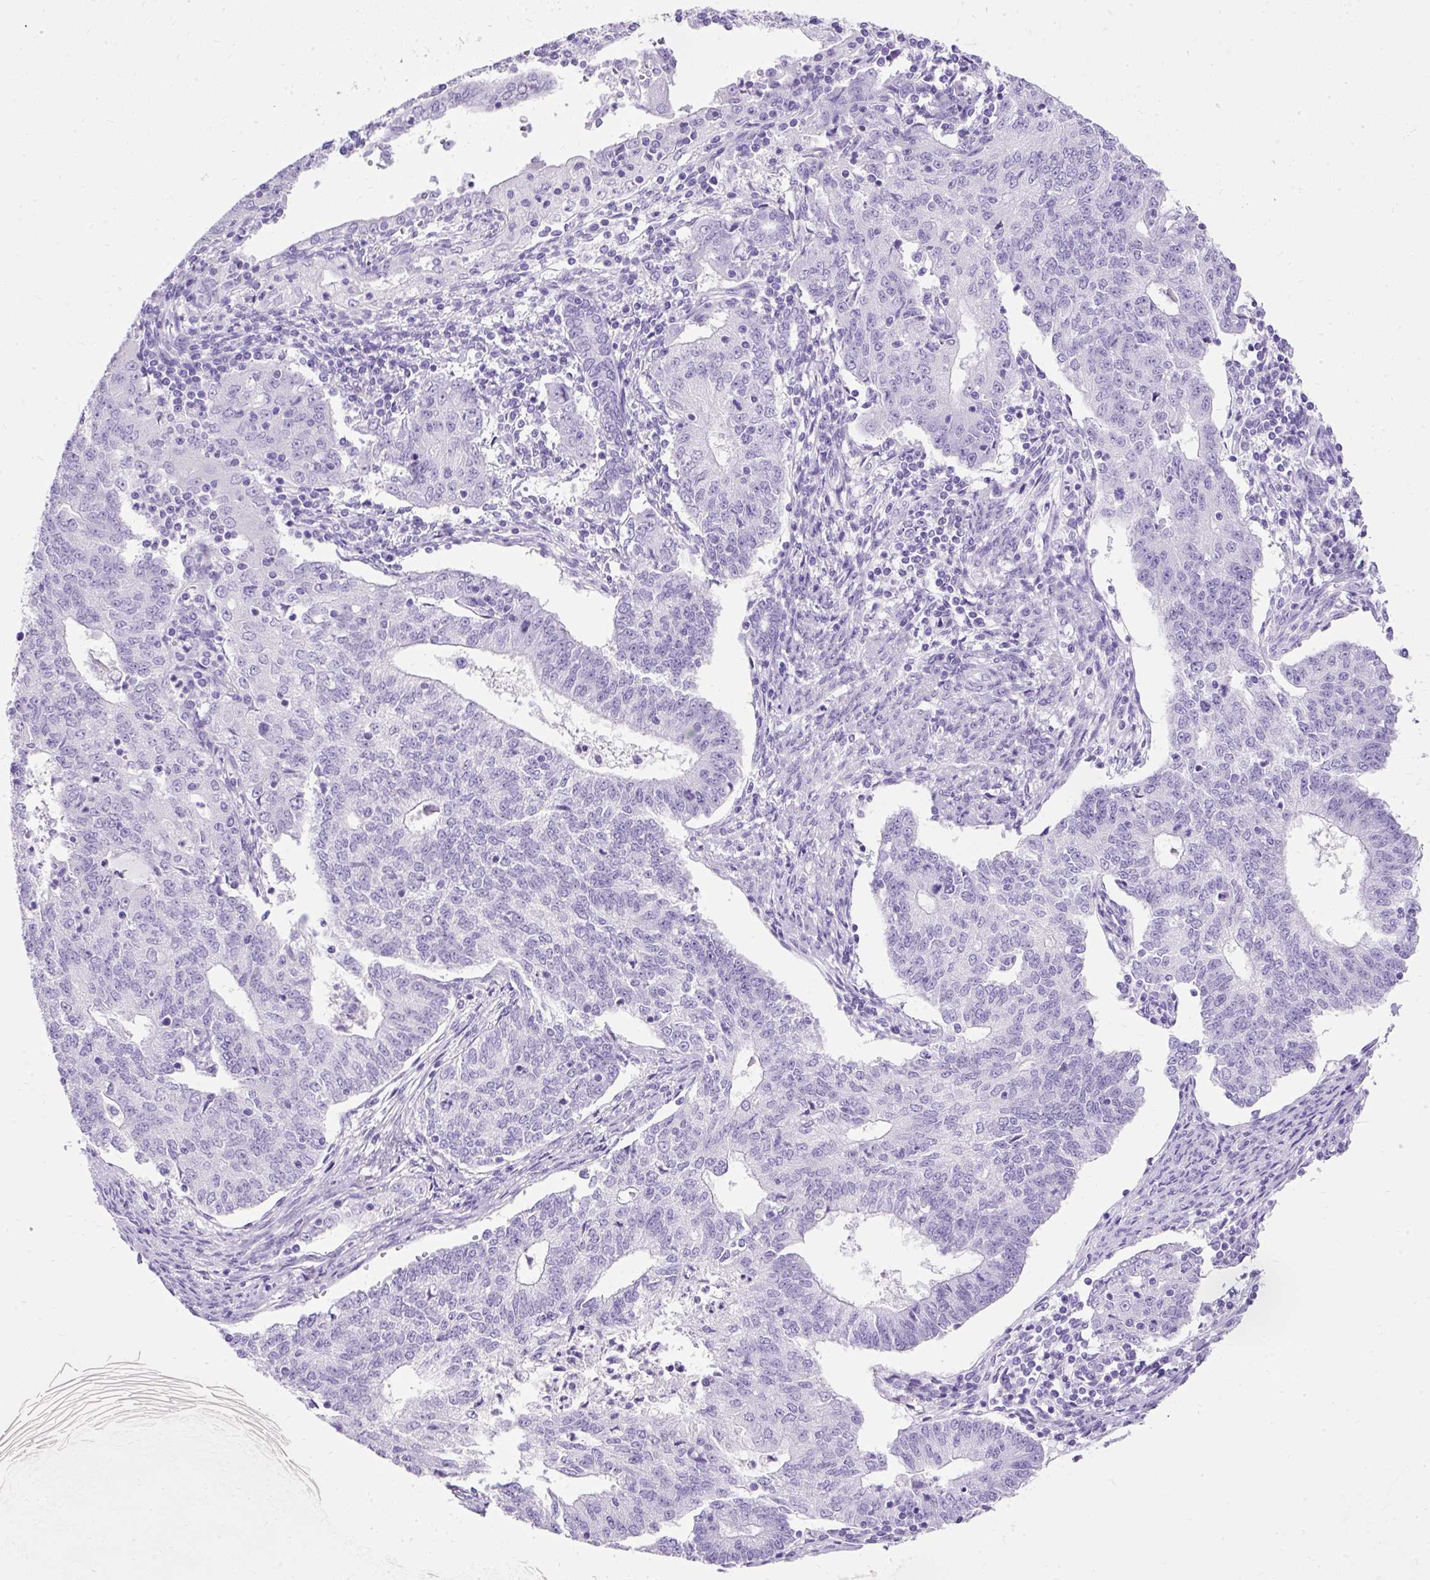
{"staining": {"intensity": "negative", "quantity": "none", "location": "none"}, "tissue": "endometrial cancer", "cell_type": "Tumor cells", "image_type": "cancer", "snomed": [{"axis": "morphology", "description": "Adenocarcinoma, NOS"}, {"axis": "topography", "description": "Endometrium"}], "caption": "Photomicrograph shows no significant protein positivity in tumor cells of endometrial cancer (adenocarcinoma).", "gene": "PVALB", "patient": {"sex": "female", "age": 56}}